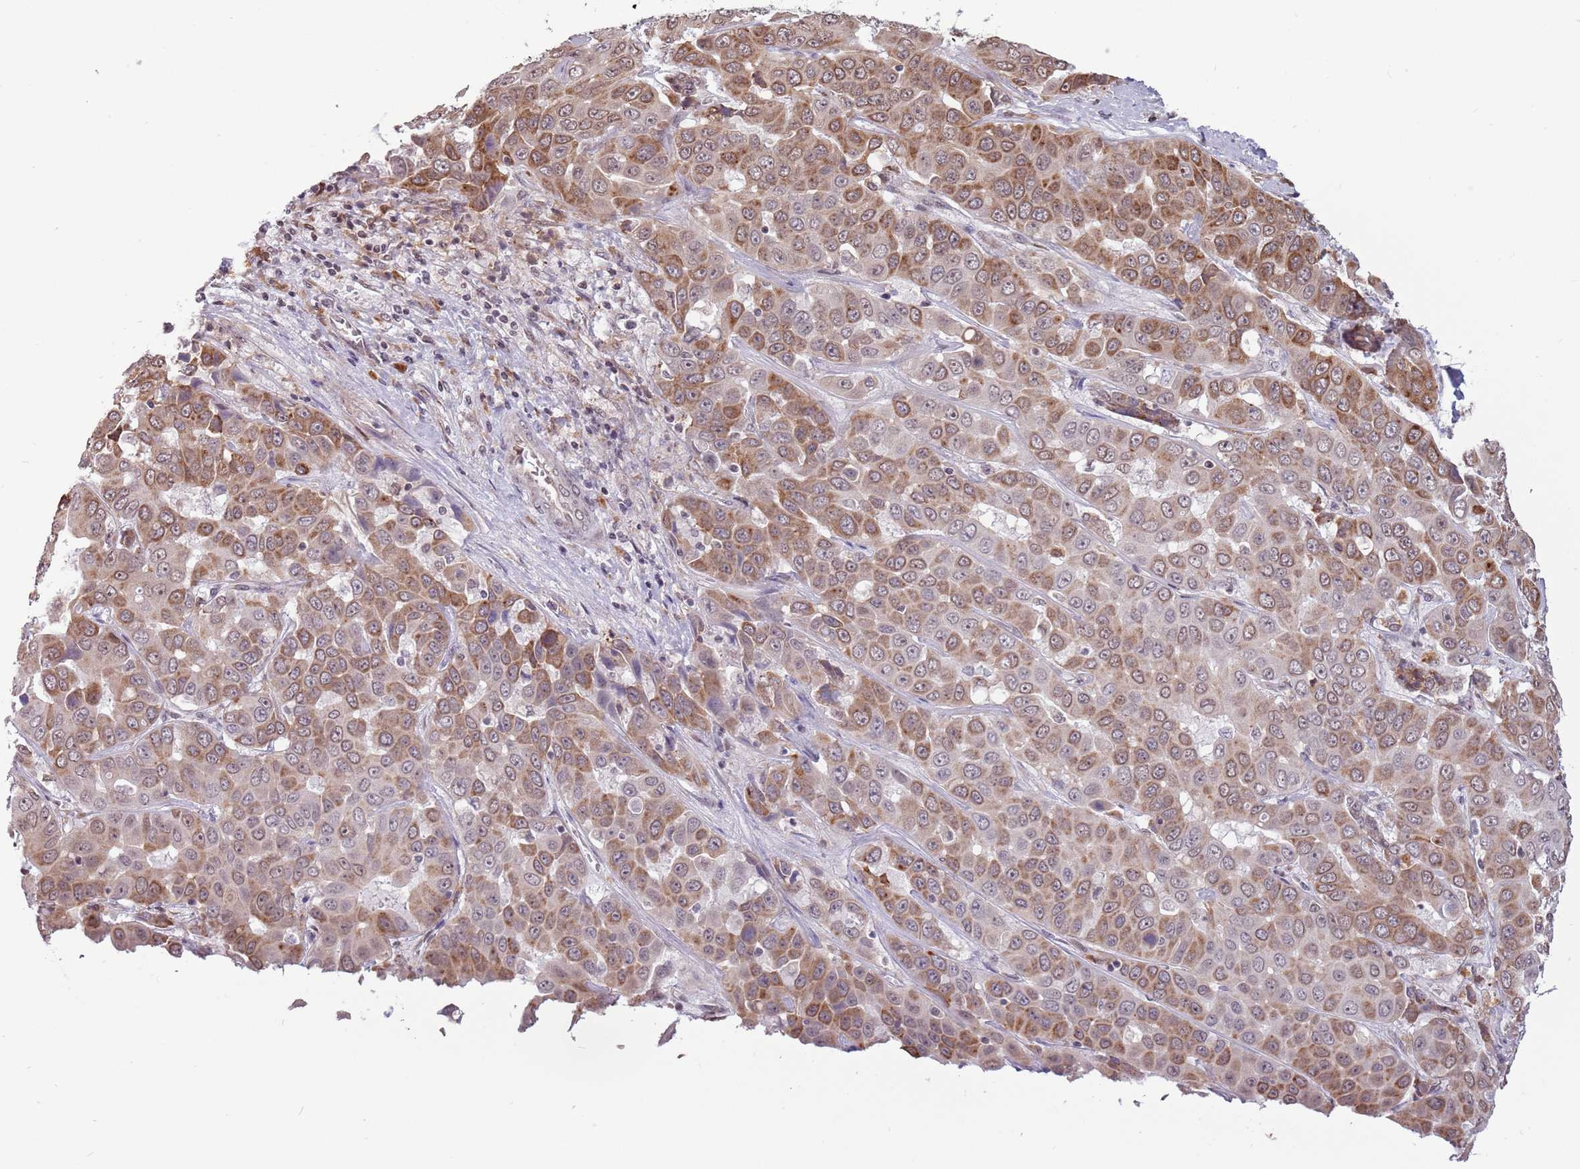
{"staining": {"intensity": "moderate", "quantity": ">75%", "location": "cytoplasmic/membranous"}, "tissue": "liver cancer", "cell_type": "Tumor cells", "image_type": "cancer", "snomed": [{"axis": "morphology", "description": "Cholangiocarcinoma"}, {"axis": "topography", "description": "Liver"}], "caption": "DAB (3,3'-diaminobenzidine) immunohistochemical staining of human liver cholangiocarcinoma demonstrates moderate cytoplasmic/membranous protein expression in approximately >75% of tumor cells. The protein is shown in brown color, while the nuclei are stained blue.", "gene": "BARD1", "patient": {"sex": "female", "age": 52}}